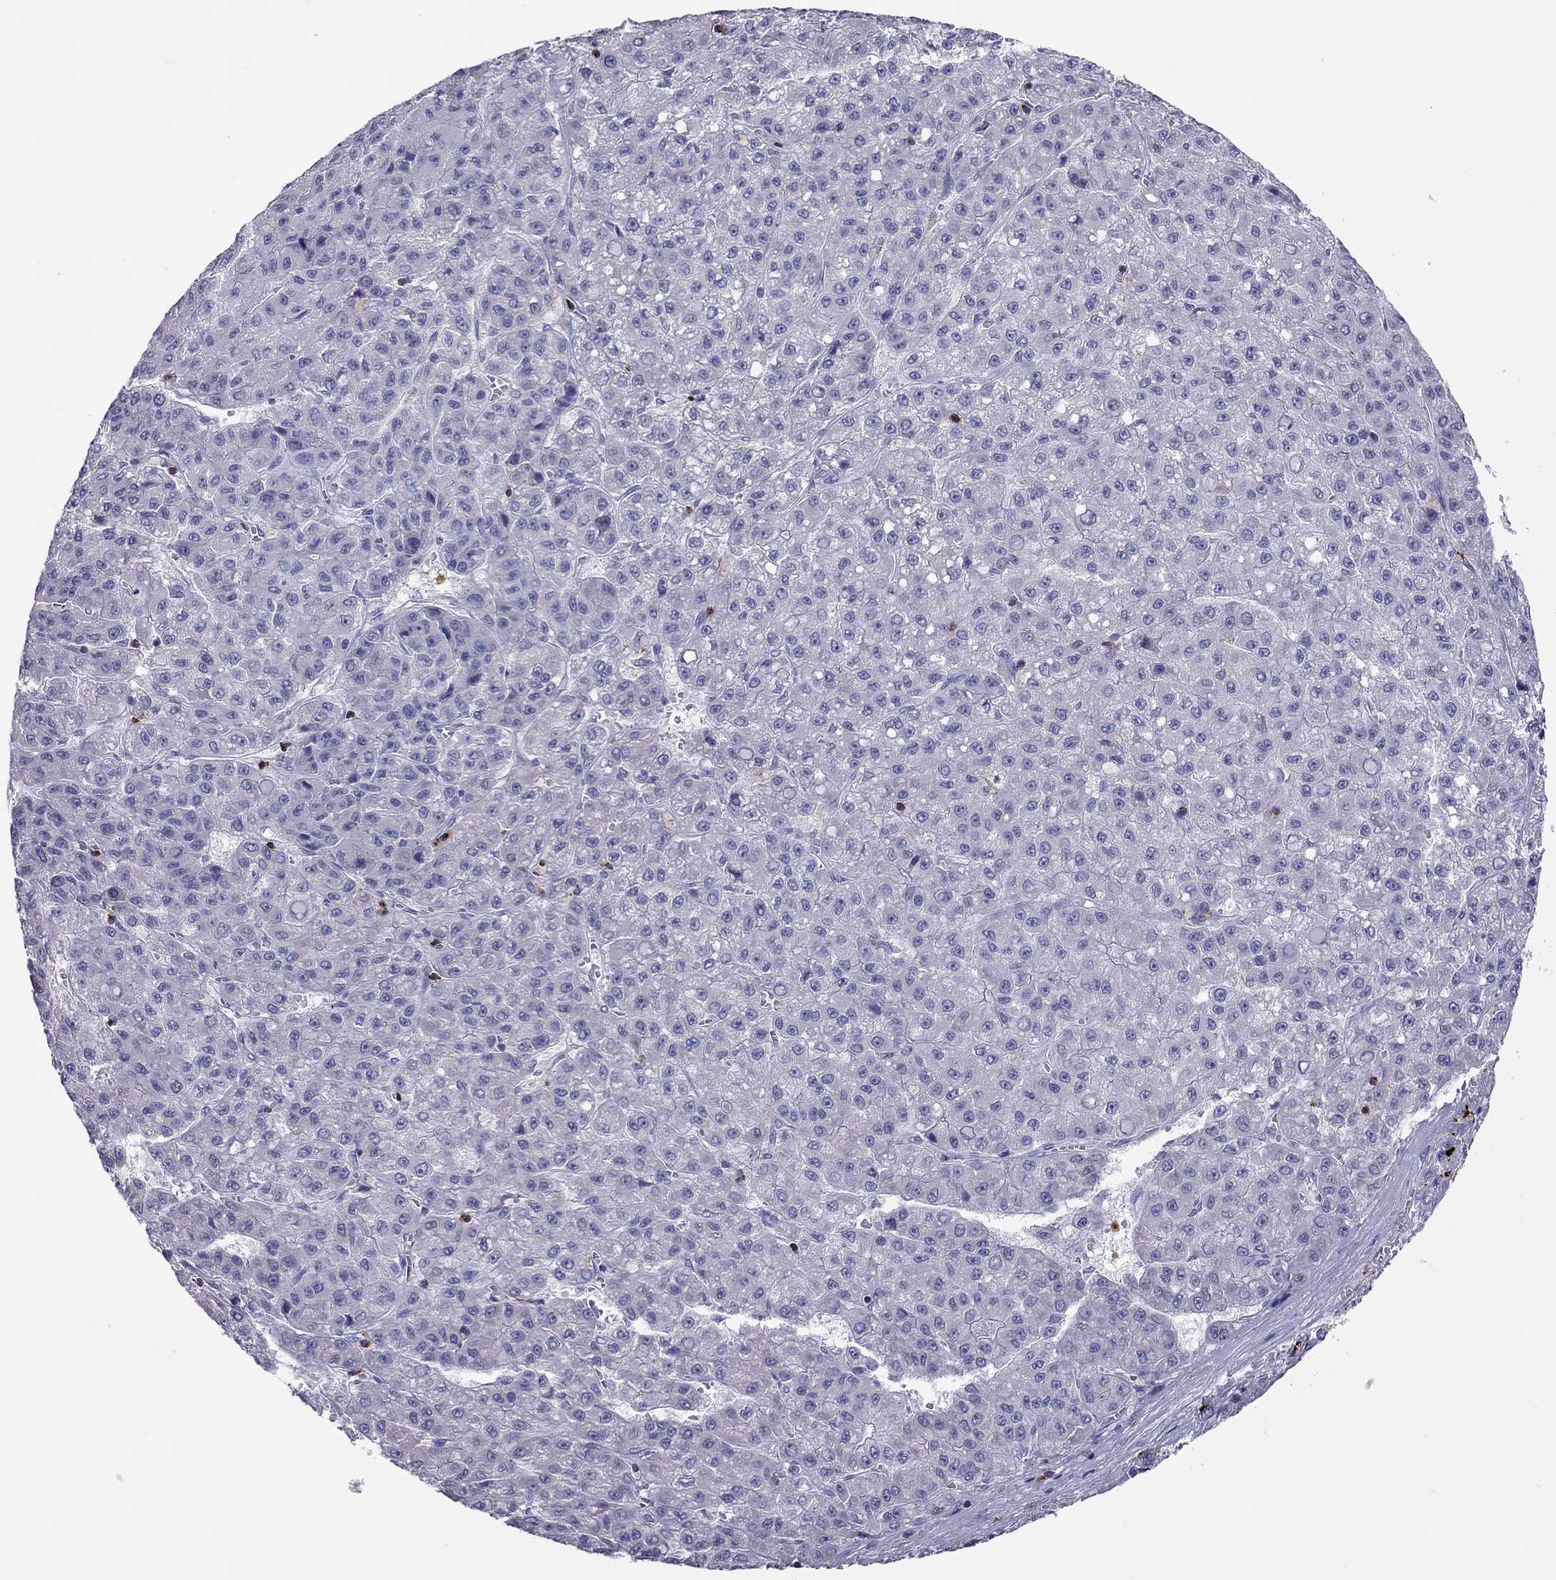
{"staining": {"intensity": "negative", "quantity": "none", "location": "none"}, "tissue": "liver cancer", "cell_type": "Tumor cells", "image_type": "cancer", "snomed": [{"axis": "morphology", "description": "Carcinoma, Hepatocellular, NOS"}, {"axis": "topography", "description": "Liver"}], "caption": "IHC photomicrograph of liver cancer stained for a protein (brown), which shows no positivity in tumor cells.", "gene": "MND1", "patient": {"sex": "male", "age": 70}}